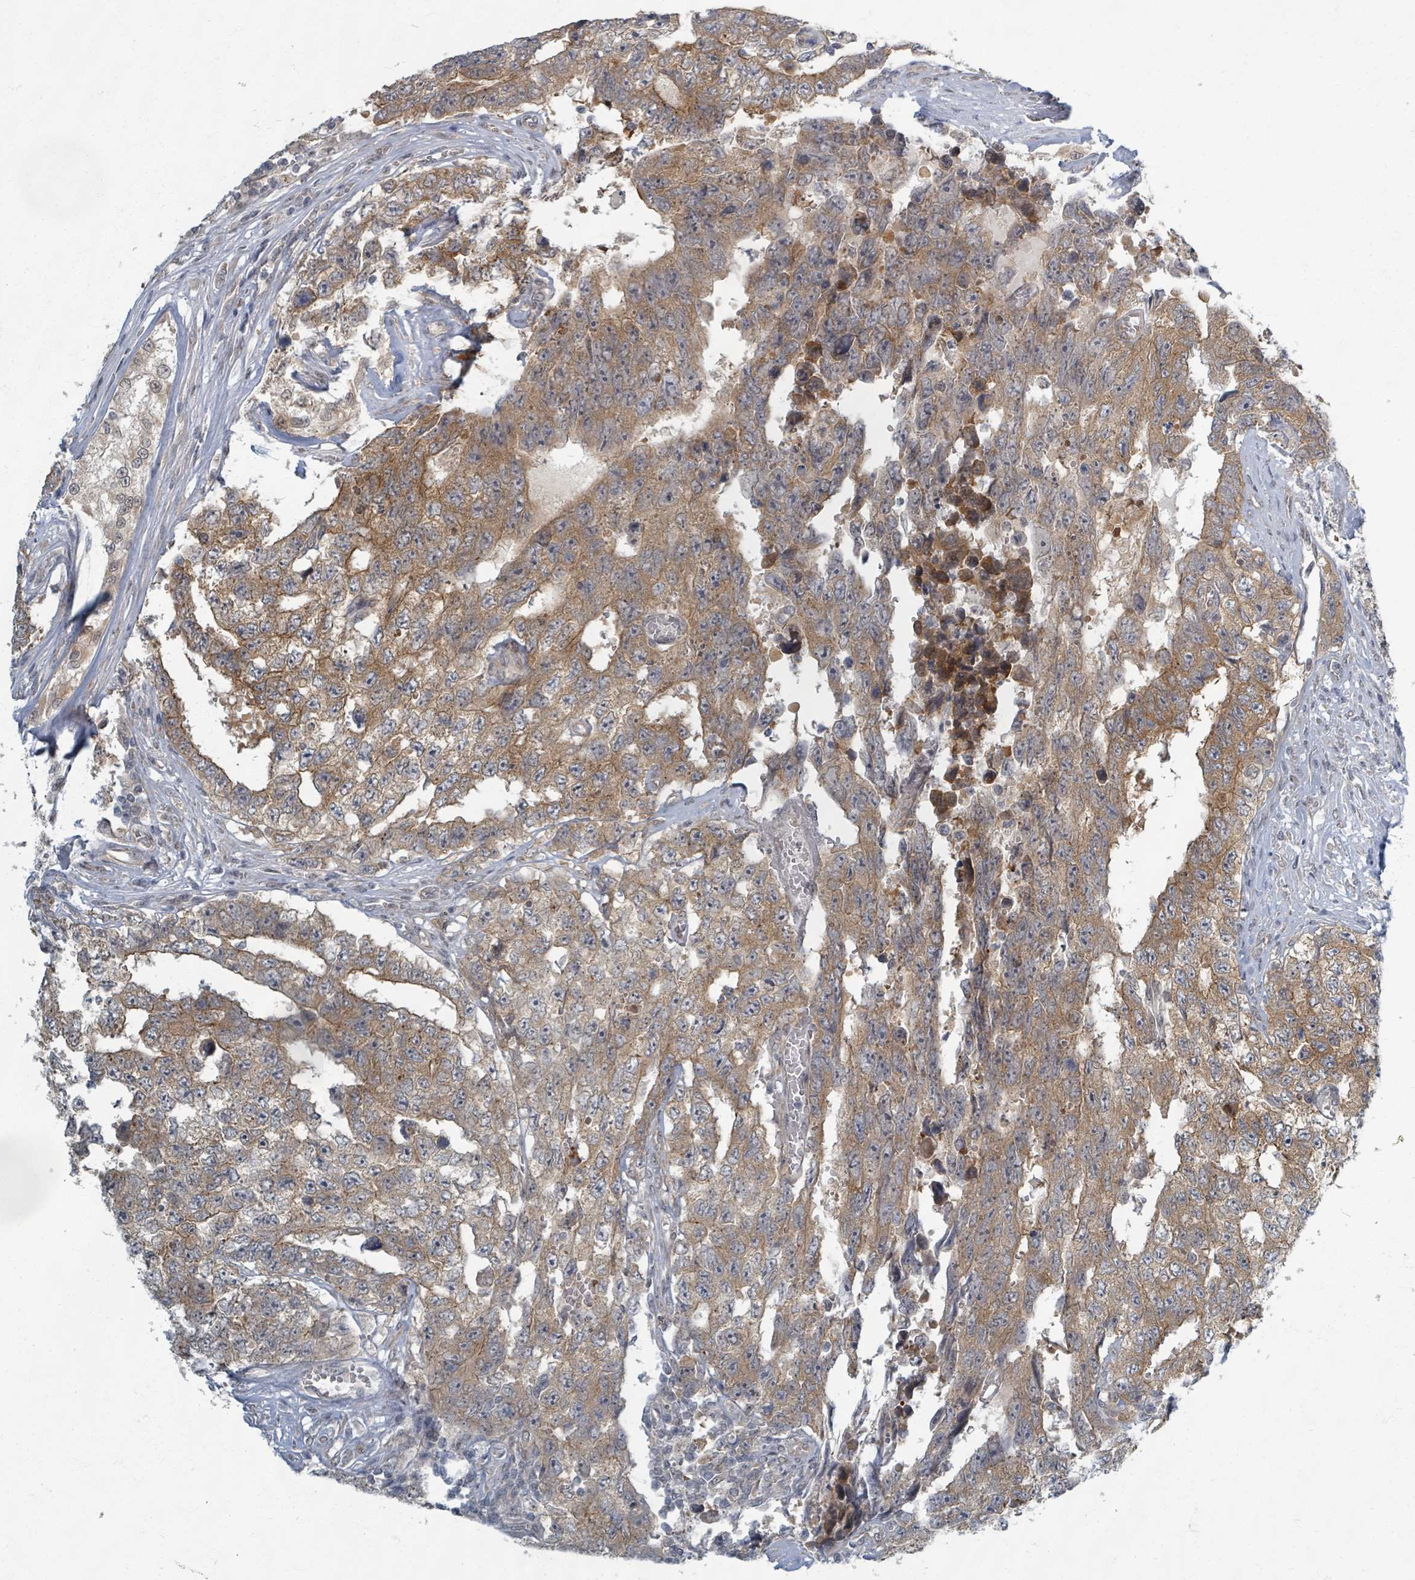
{"staining": {"intensity": "moderate", "quantity": ">75%", "location": "cytoplasmic/membranous"}, "tissue": "testis cancer", "cell_type": "Tumor cells", "image_type": "cancer", "snomed": [{"axis": "morphology", "description": "Normal tissue, NOS"}, {"axis": "morphology", "description": "Carcinoma, Embryonal, NOS"}, {"axis": "topography", "description": "Testis"}, {"axis": "topography", "description": "Epididymis"}], "caption": "Brown immunohistochemical staining in testis cancer (embryonal carcinoma) reveals moderate cytoplasmic/membranous staining in about >75% of tumor cells.", "gene": "INTS15", "patient": {"sex": "male", "age": 25}}